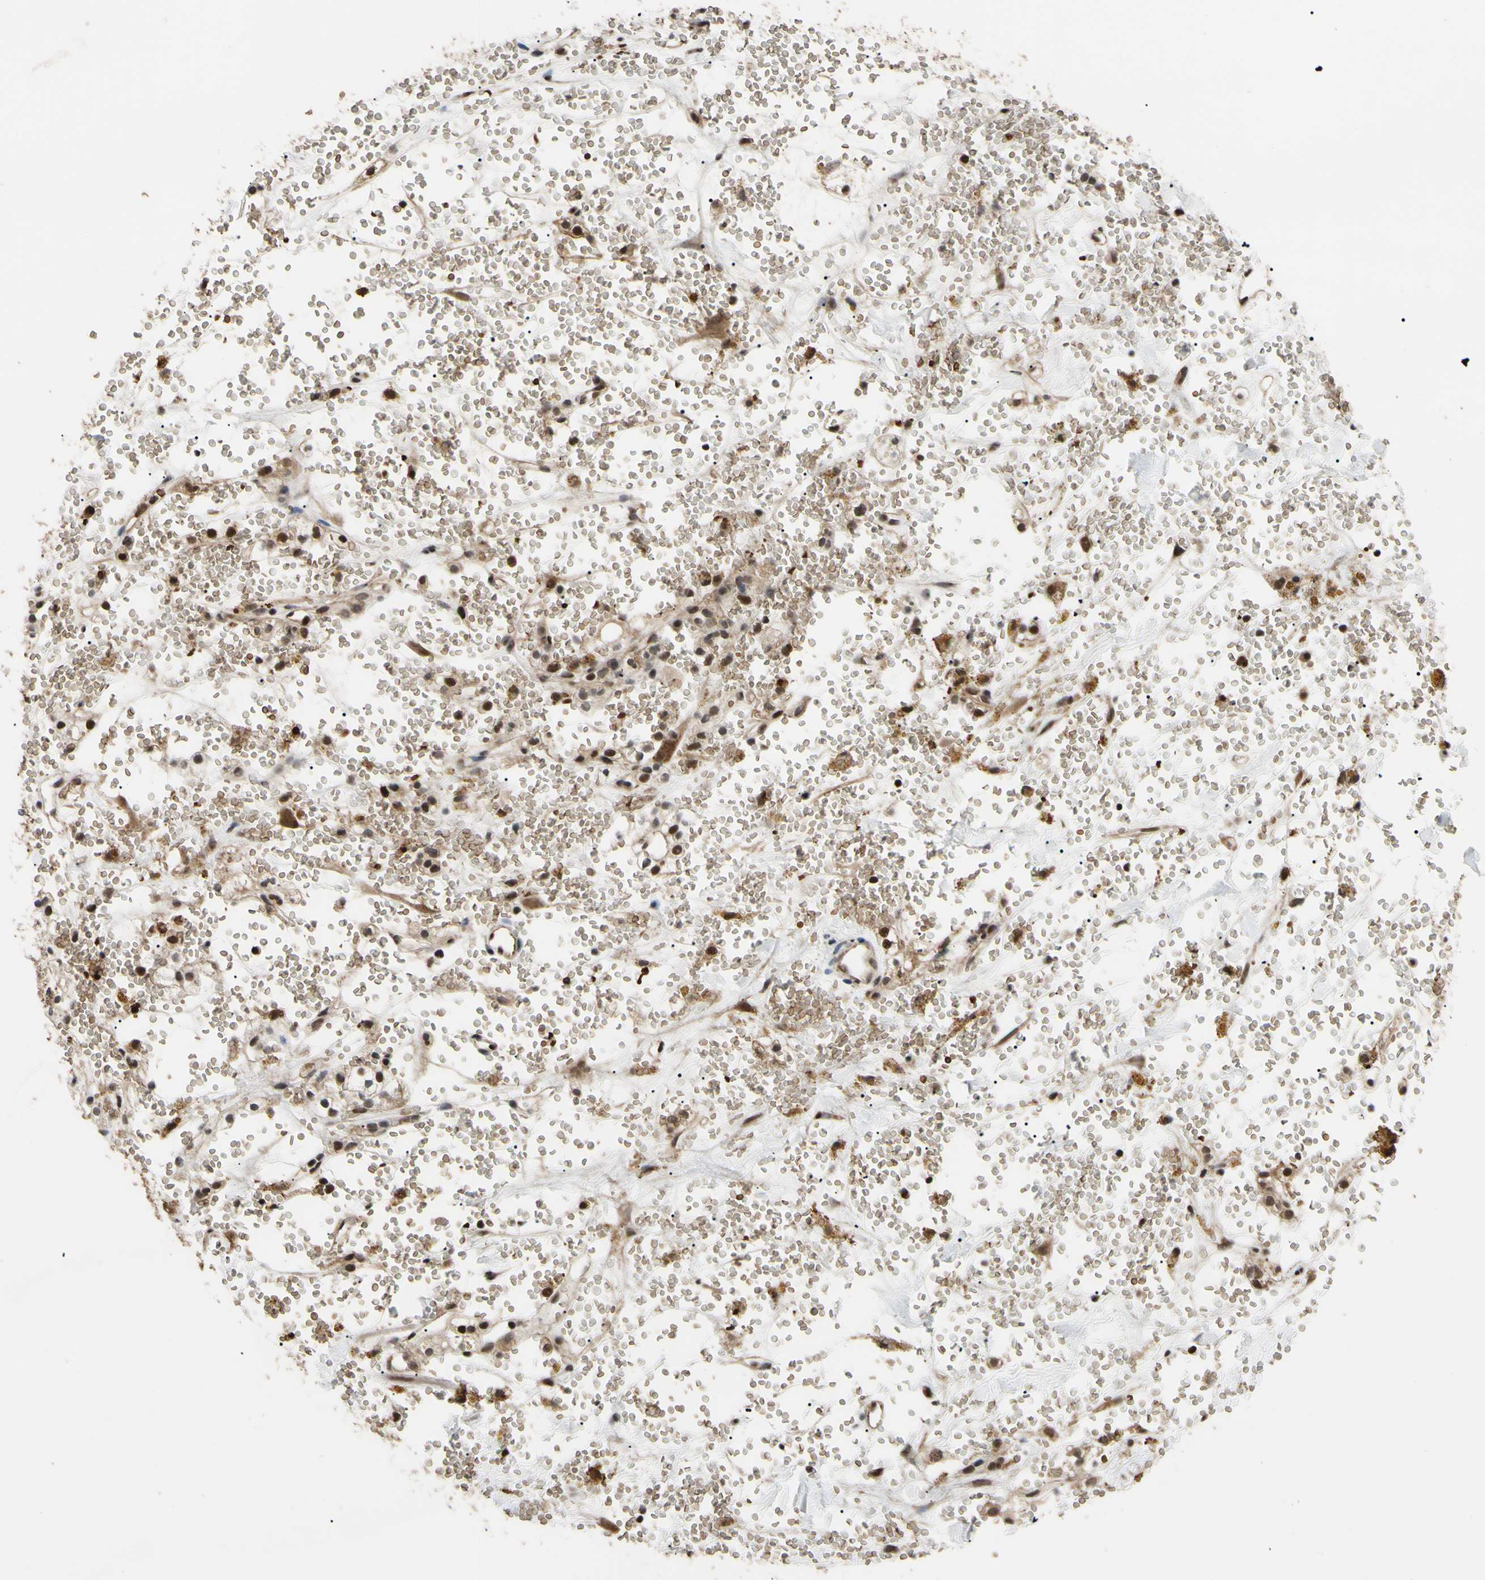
{"staining": {"intensity": "moderate", "quantity": "25%-75%", "location": "nuclear"}, "tissue": "renal cancer", "cell_type": "Tumor cells", "image_type": "cancer", "snomed": [{"axis": "morphology", "description": "Adenocarcinoma, NOS"}, {"axis": "topography", "description": "Kidney"}], "caption": "Adenocarcinoma (renal) was stained to show a protein in brown. There is medium levels of moderate nuclear expression in approximately 25%-75% of tumor cells.", "gene": "THAP12", "patient": {"sex": "male", "age": 61}}